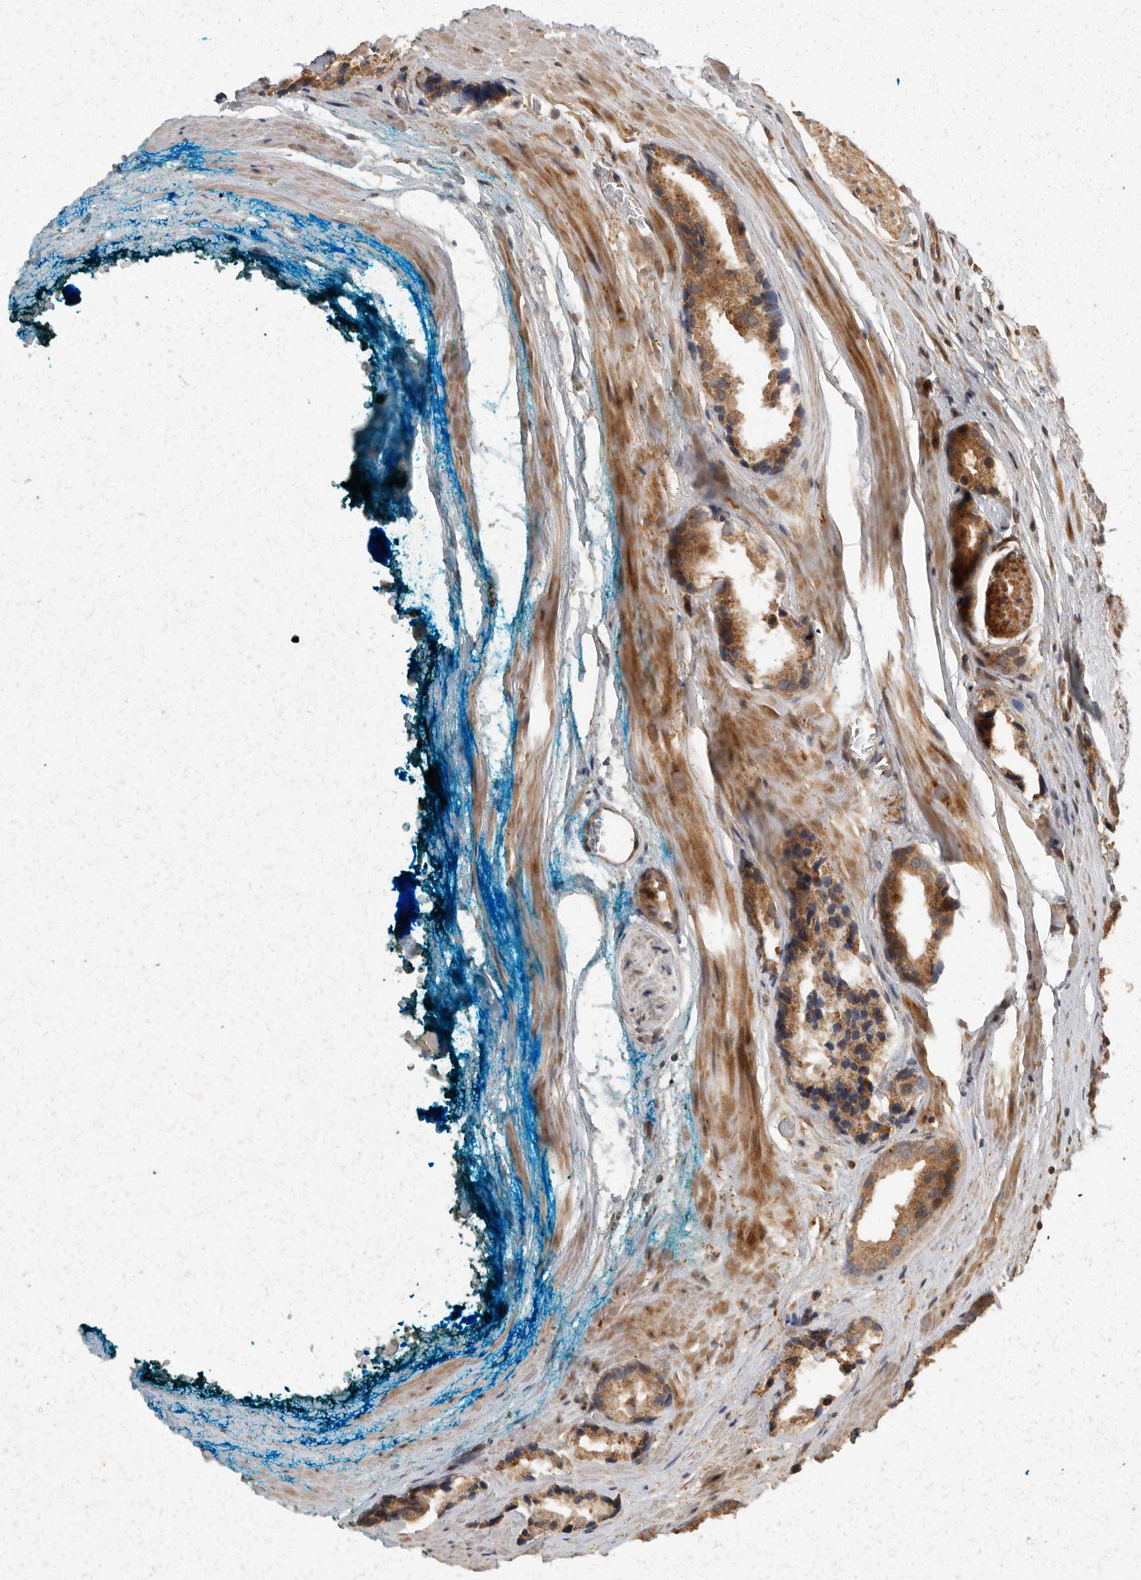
{"staining": {"intensity": "moderate", "quantity": ">75%", "location": "cytoplasmic/membranous"}, "tissue": "prostate cancer", "cell_type": "Tumor cells", "image_type": "cancer", "snomed": [{"axis": "morphology", "description": "Adenocarcinoma, High grade"}, {"axis": "topography", "description": "Prostate"}], "caption": "This histopathology image reveals immunohistochemistry staining of human adenocarcinoma (high-grade) (prostate), with medium moderate cytoplasmic/membranous positivity in approximately >75% of tumor cells.", "gene": "SWT1", "patient": {"sex": "male", "age": 63}}